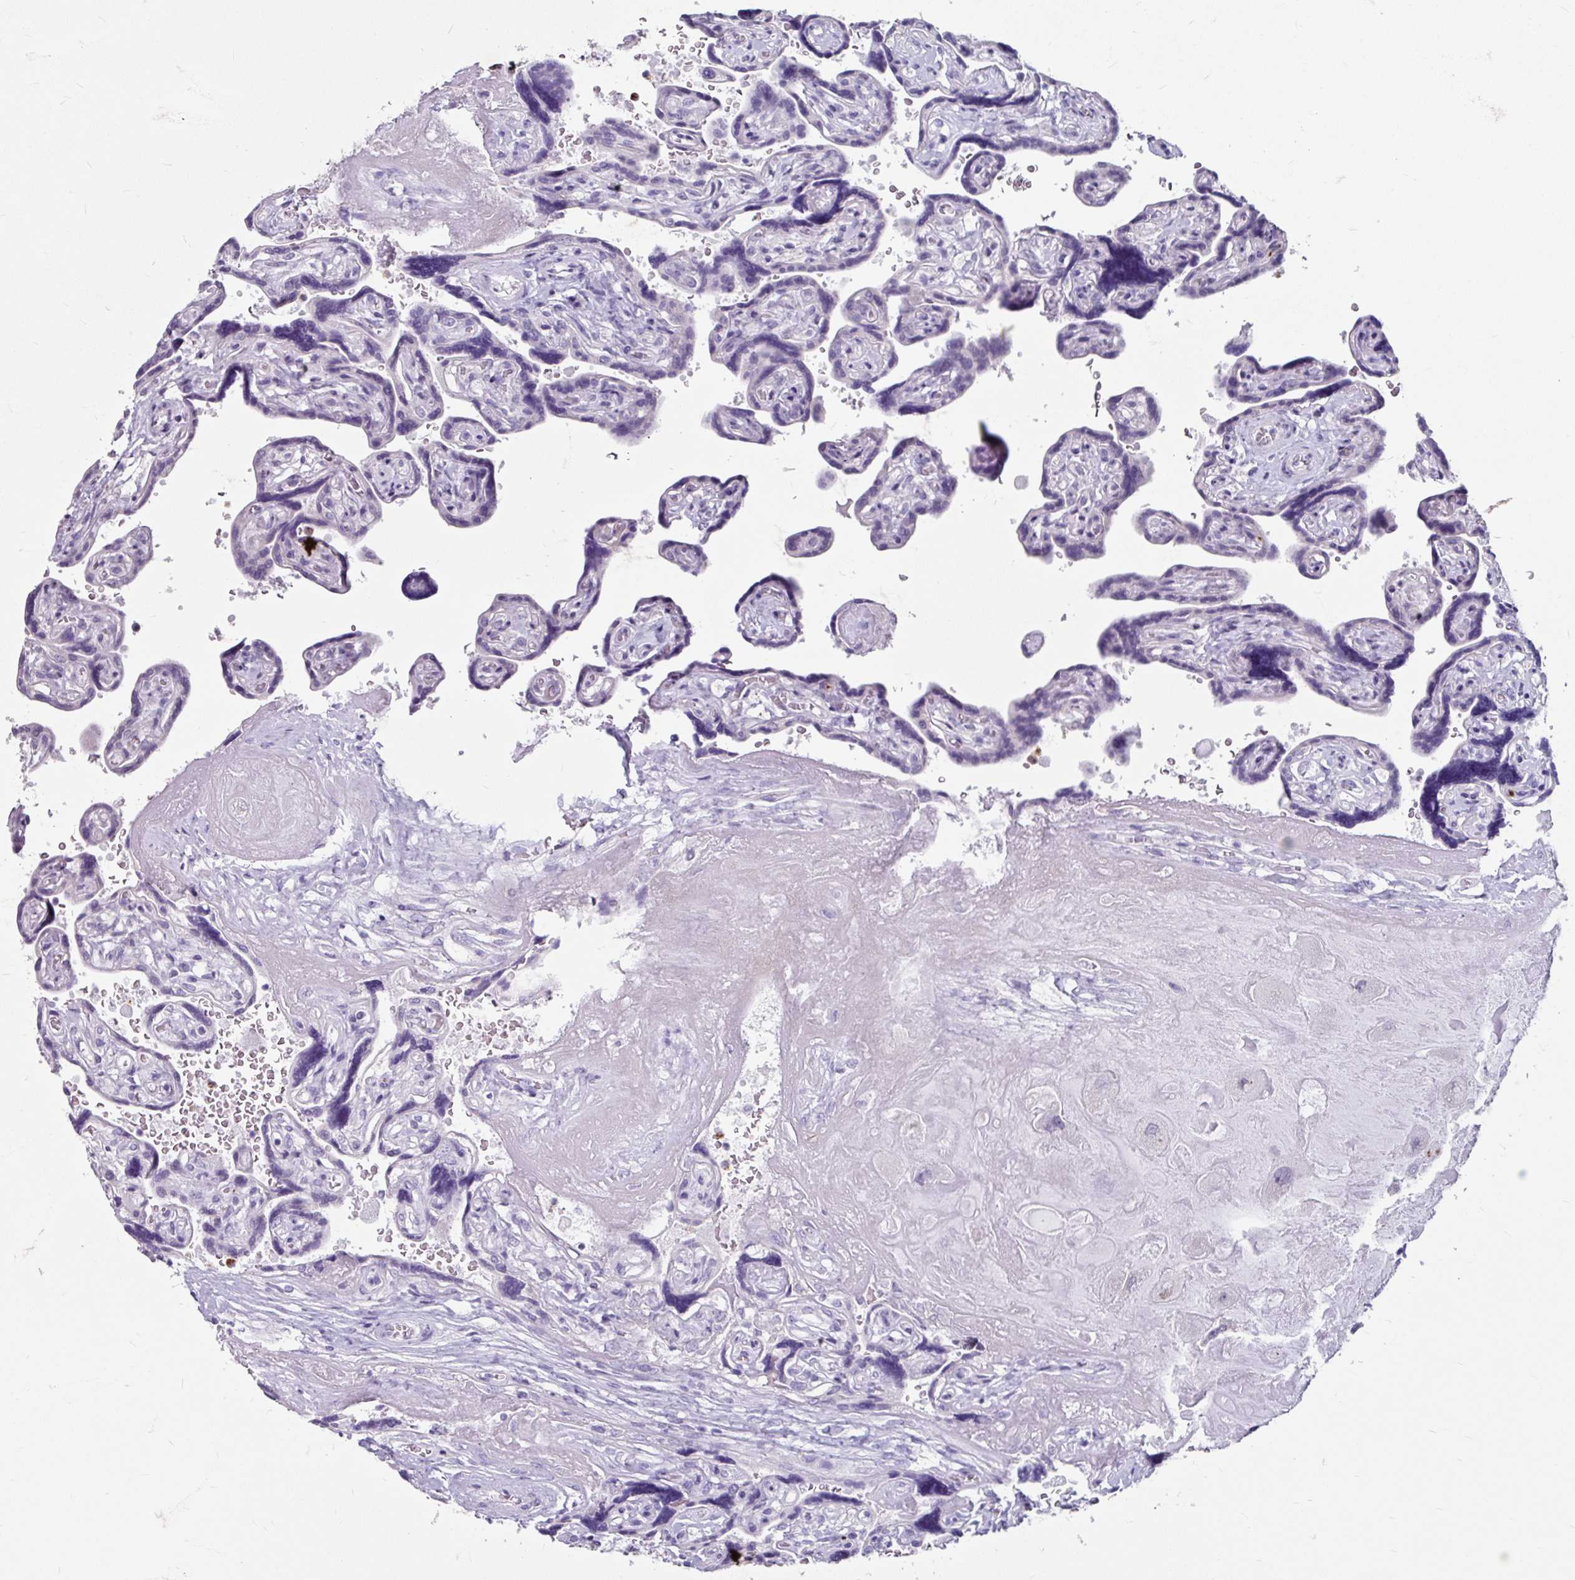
{"staining": {"intensity": "negative", "quantity": "none", "location": "none"}, "tissue": "placenta", "cell_type": "Decidual cells", "image_type": "normal", "snomed": [{"axis": "morphology", "description": "Normal tissue, NOS"}, {"axis": "topography", "description": "Placenta"}], "caption": "IHC of normal placenta shows no positivity in decidual cells.", "gene": "ANKRD1", "patient": {"sex": "female", "age": 32}}